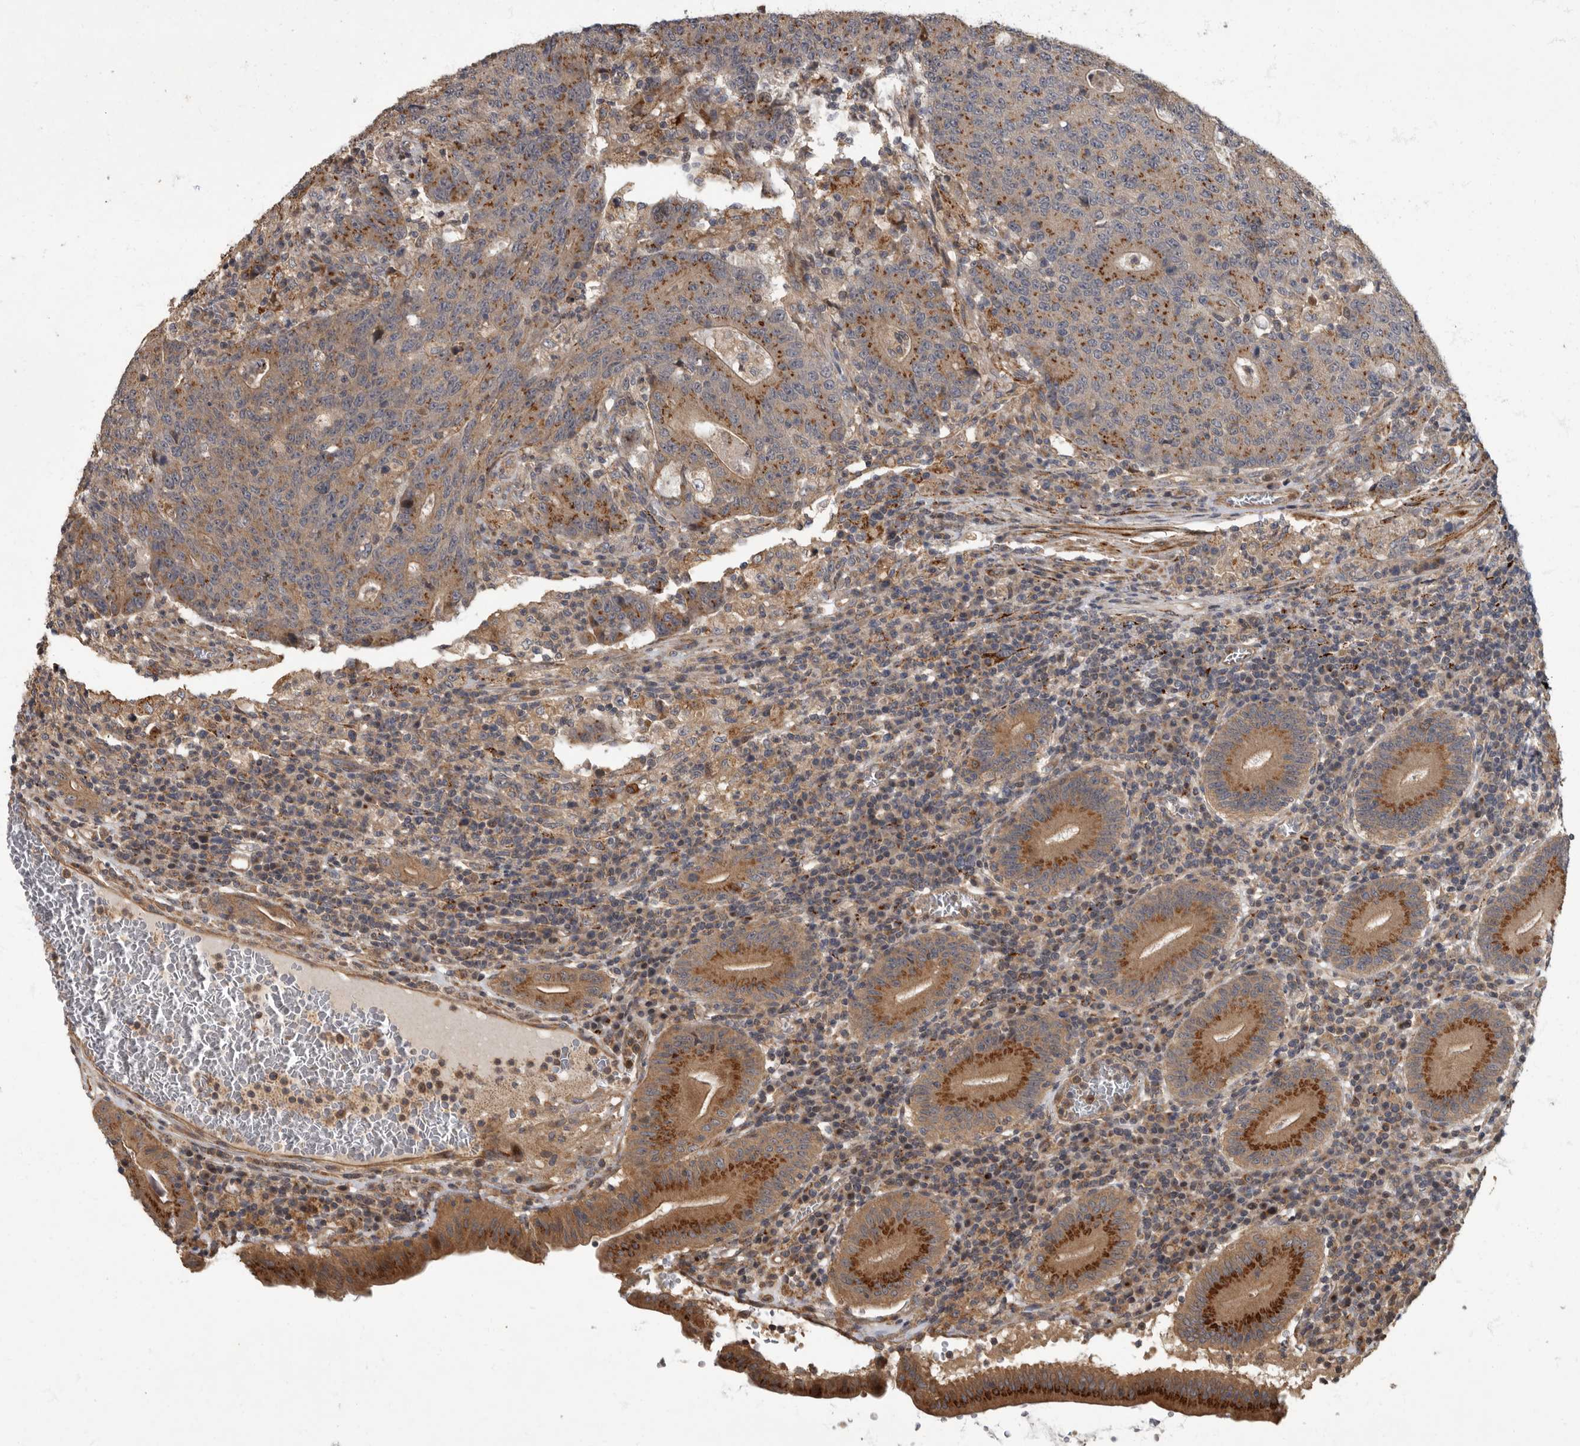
{"staining": {"intensity": "moderate", "quantity": ">75%", "location": "cytoplasmic/membranous"}, "tissue": "colorectal cancer", "cell_type": "Tumor cells", "image_type": "cancer", "snomed": [{"axis": "morphology", "description": "Adenocarcinoma, NOS"}, {"axis": "topography", "description": "Colon"}], "caption": "Colorectal cancer (adenocarcinoma) stained with a protein marker displays moderate staining in tumor cells.", "gene": "IQCK", "patient": {"sex": "female", "age": 75}}